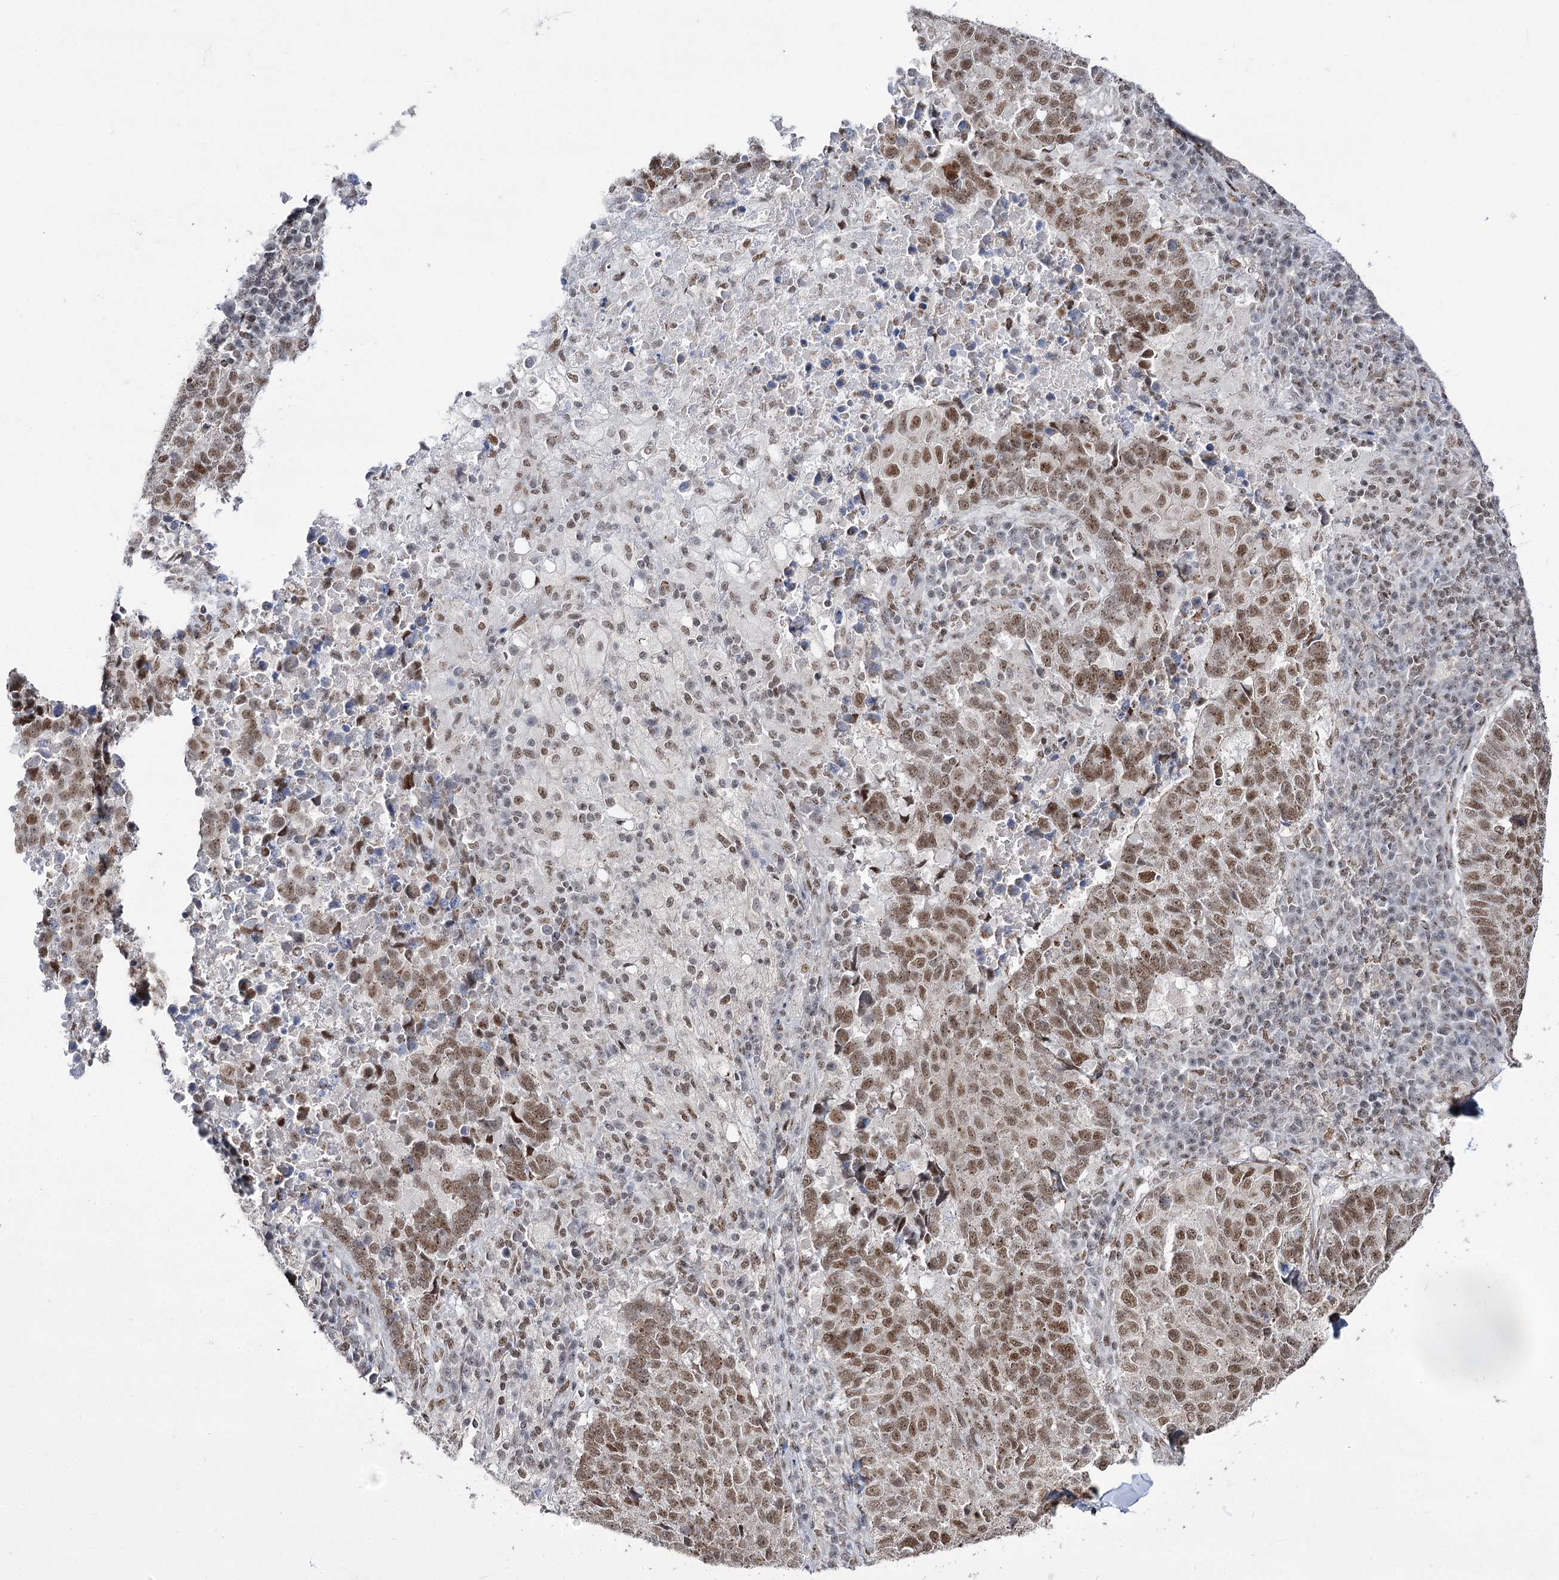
{"staining": {"intensity": "moderate", "quantity": ">75%", "location": "nuclear"}, "tissue": "lung cancer", "cell_type": "Tumor cells", "image_type": "cancer", "snomed": [{"axis": "morphology", "description": "Squamous cell carcinoma, NOS"}, {"axis": "topography", "description": "Lung"}], "caption": "Lung cancer stained with a brown dye shows moderate nuclear positive positivity in about >75% of tumor cells.", "gene": "VGLL4", "patient": {"sex": "male", "age": 73}}